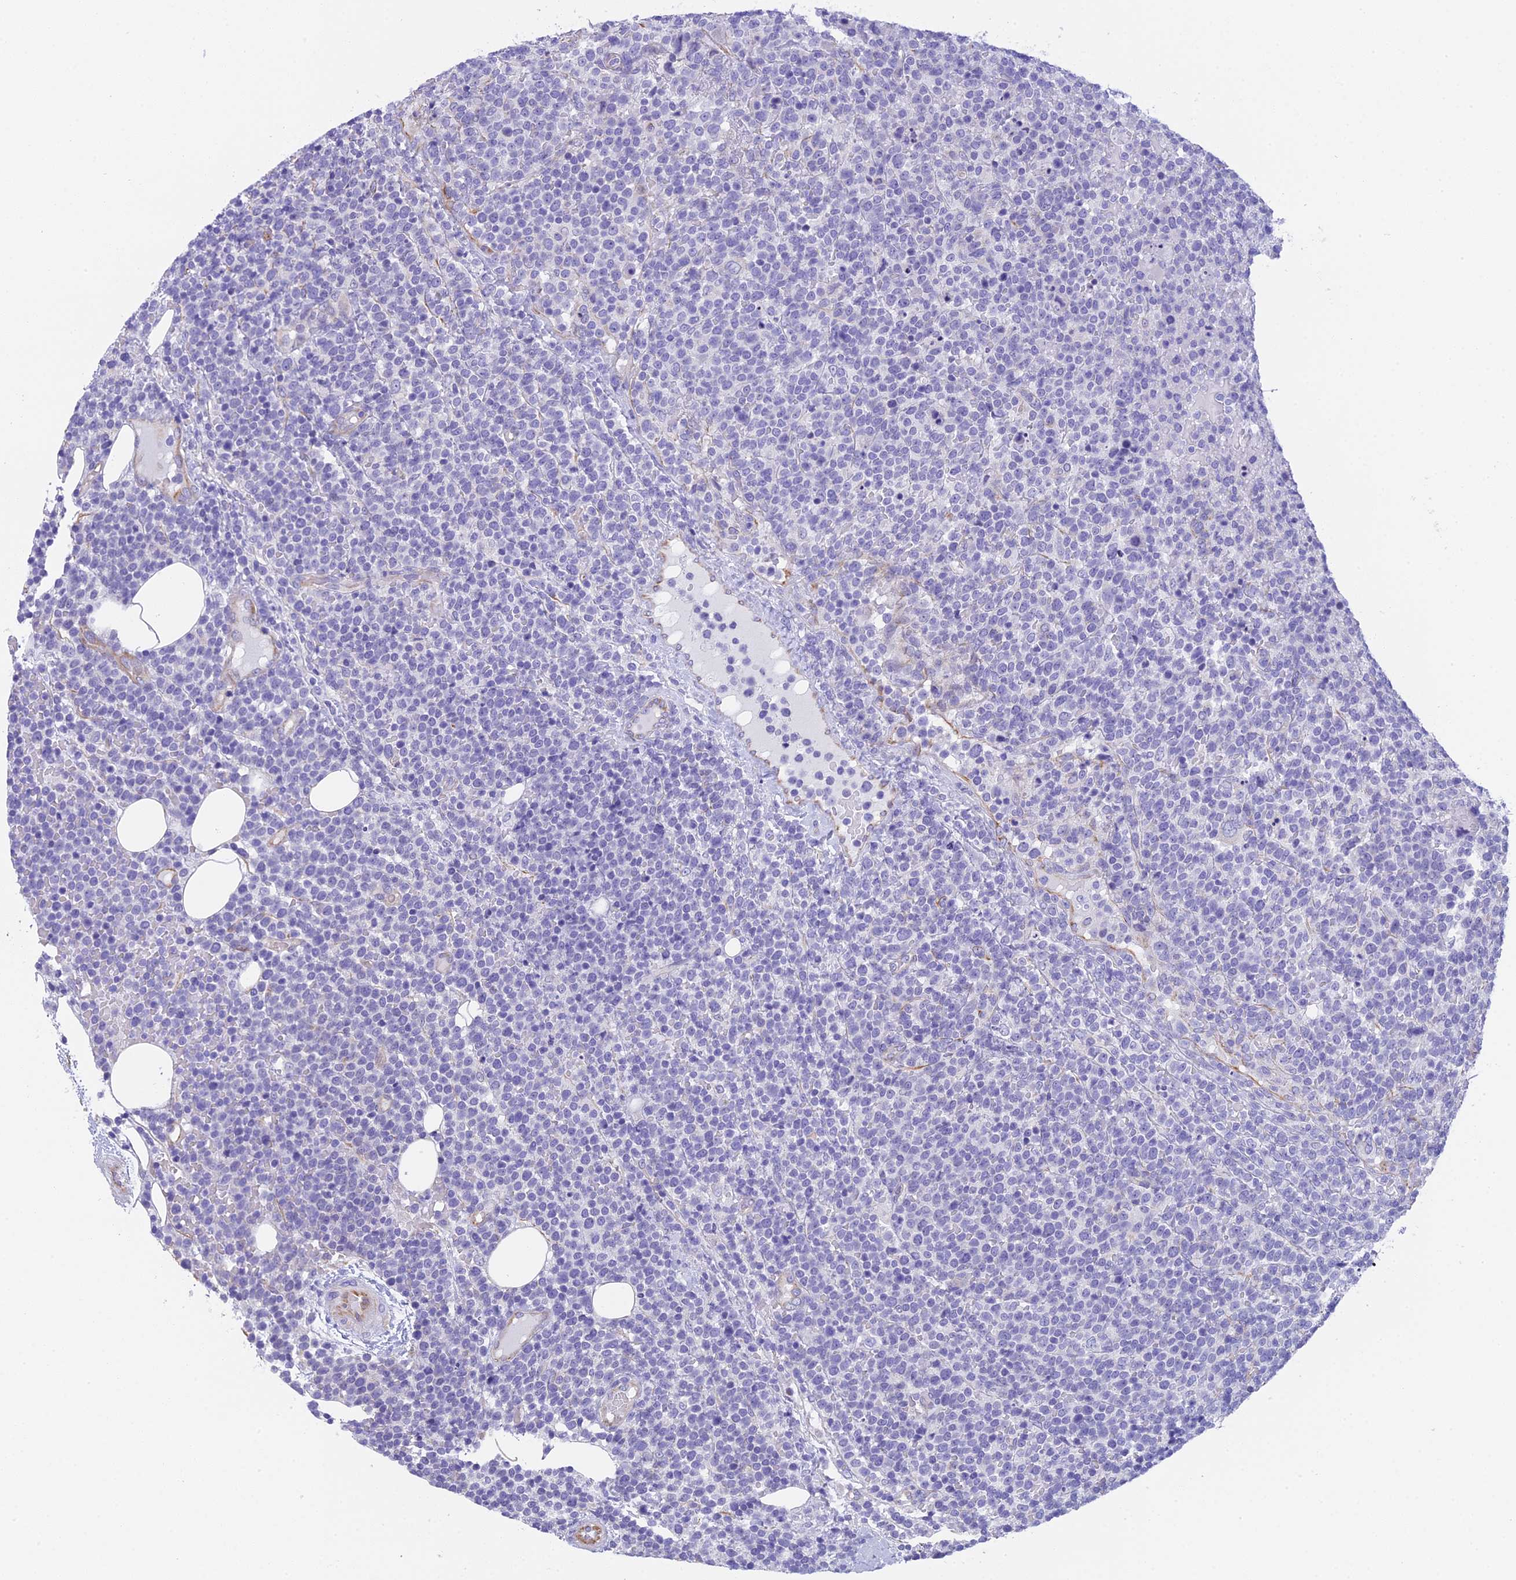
{"staining": {"intensity": "negative", "quantity": "none", "location": "none"}, "tissue": "lymphoma", "cell_type": "Tumor cells", "image_type": "cancer", "snomed": [{"axis": "morphology", "description": "Malignant lymphoma, non-Hodgkin's type, High grade"}, {"axis": "topography", "description": "Lymph node"}], "caption": "High power microscopy image of an IHC micrograph of lymphoma, revealing no significant expression in tumor cells.", "gene": "TACSTD2", "patient": {"sex": "male", "age": 61}}